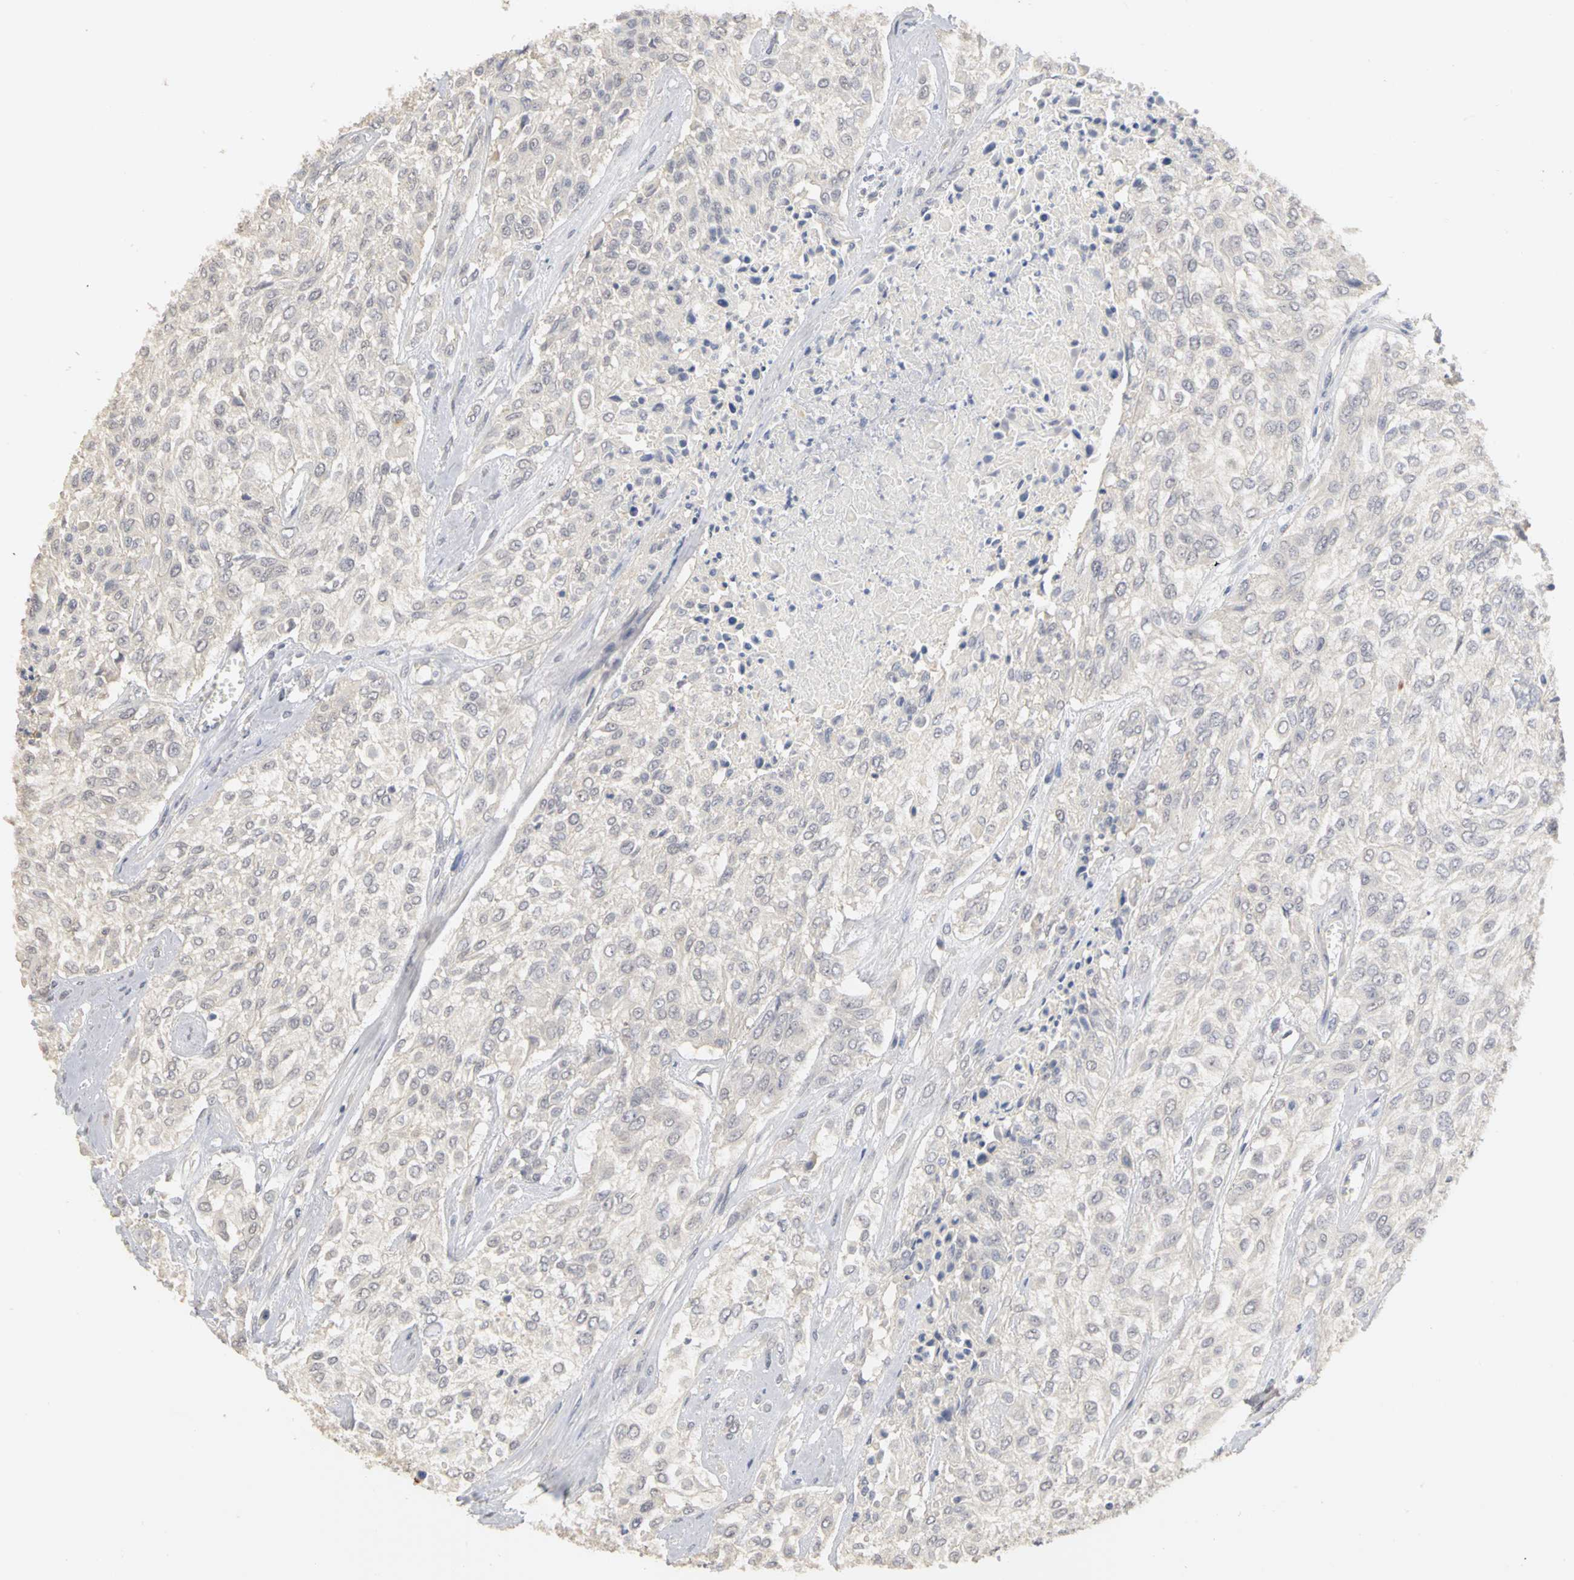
{"staining": {"intensity": "negative", "quantity": "none", "location": "none"}, "tissue": "urothelial cancer", "cell_type": "Tumor cells", "image_type": "cancer", "snomed": [{"axis": "morphology", "description": "Urothelial carcinoma, High grade"}, {"axis": "topography", "description": "Urinary bladder"}], "caption": "Immunohistochemistry (IHC) photomicrograph of urothelial cancer stained for a protein (brown), which shows no positivity in tumor cells.", "gene": "PGR", "patient": {"sex": "male", "age": 57}}